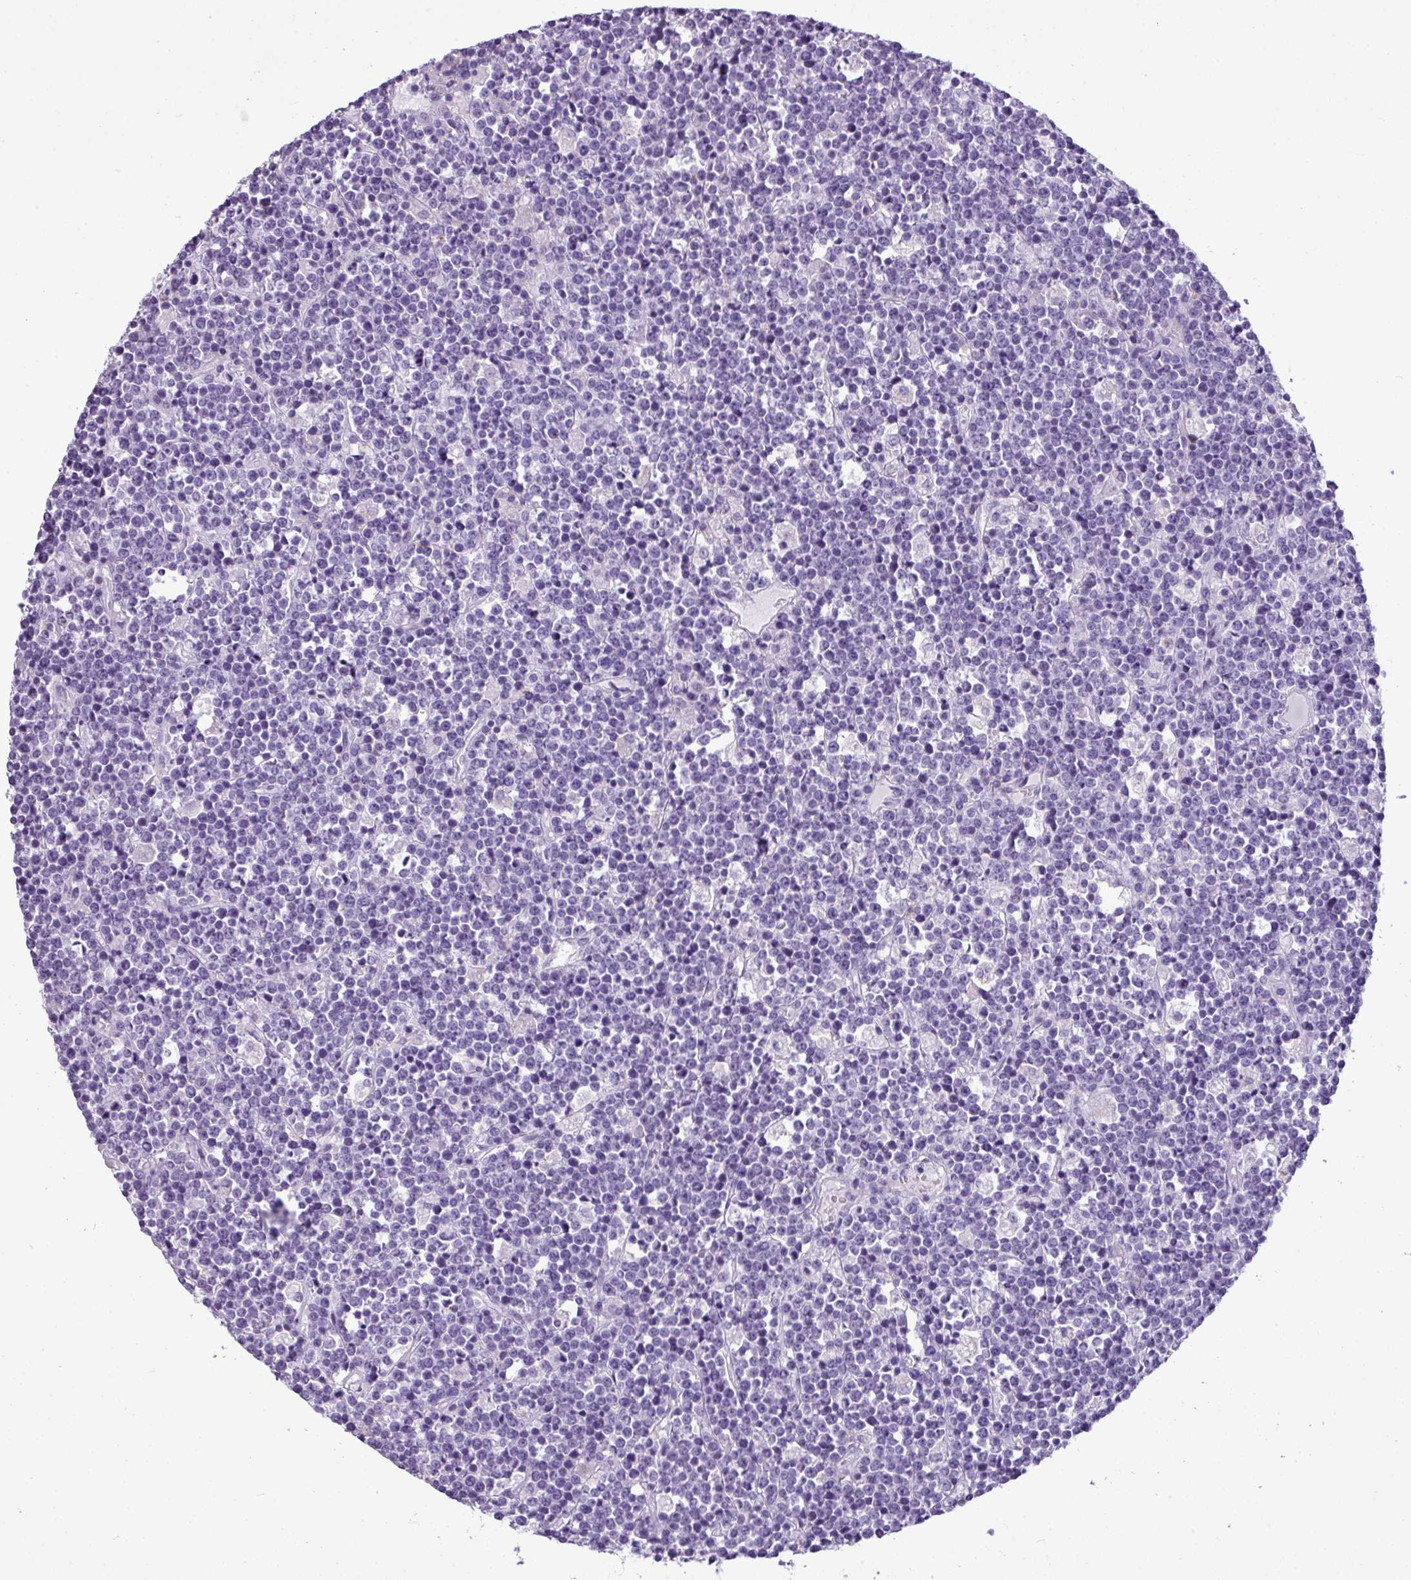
{"staining": {"intensity": "negative", "quantity": "none", "location": "none"}, "tissue": "lymphoma", "cell_type": "Tumor cells", "image_type": "cancer", "snomed": [{"axis": "morphology", "description": "Malignant lymphoma, non-Hodgkin's type, High grade"}, {"axis": "topography", "description": "Ovary"}], "caption": "This is a photomicrograph of IHC staining of lymphoma, which shows no staining in tumor cells.", "gene": "RBMXL2", "patient": {"sex": "female", "age": 56}}